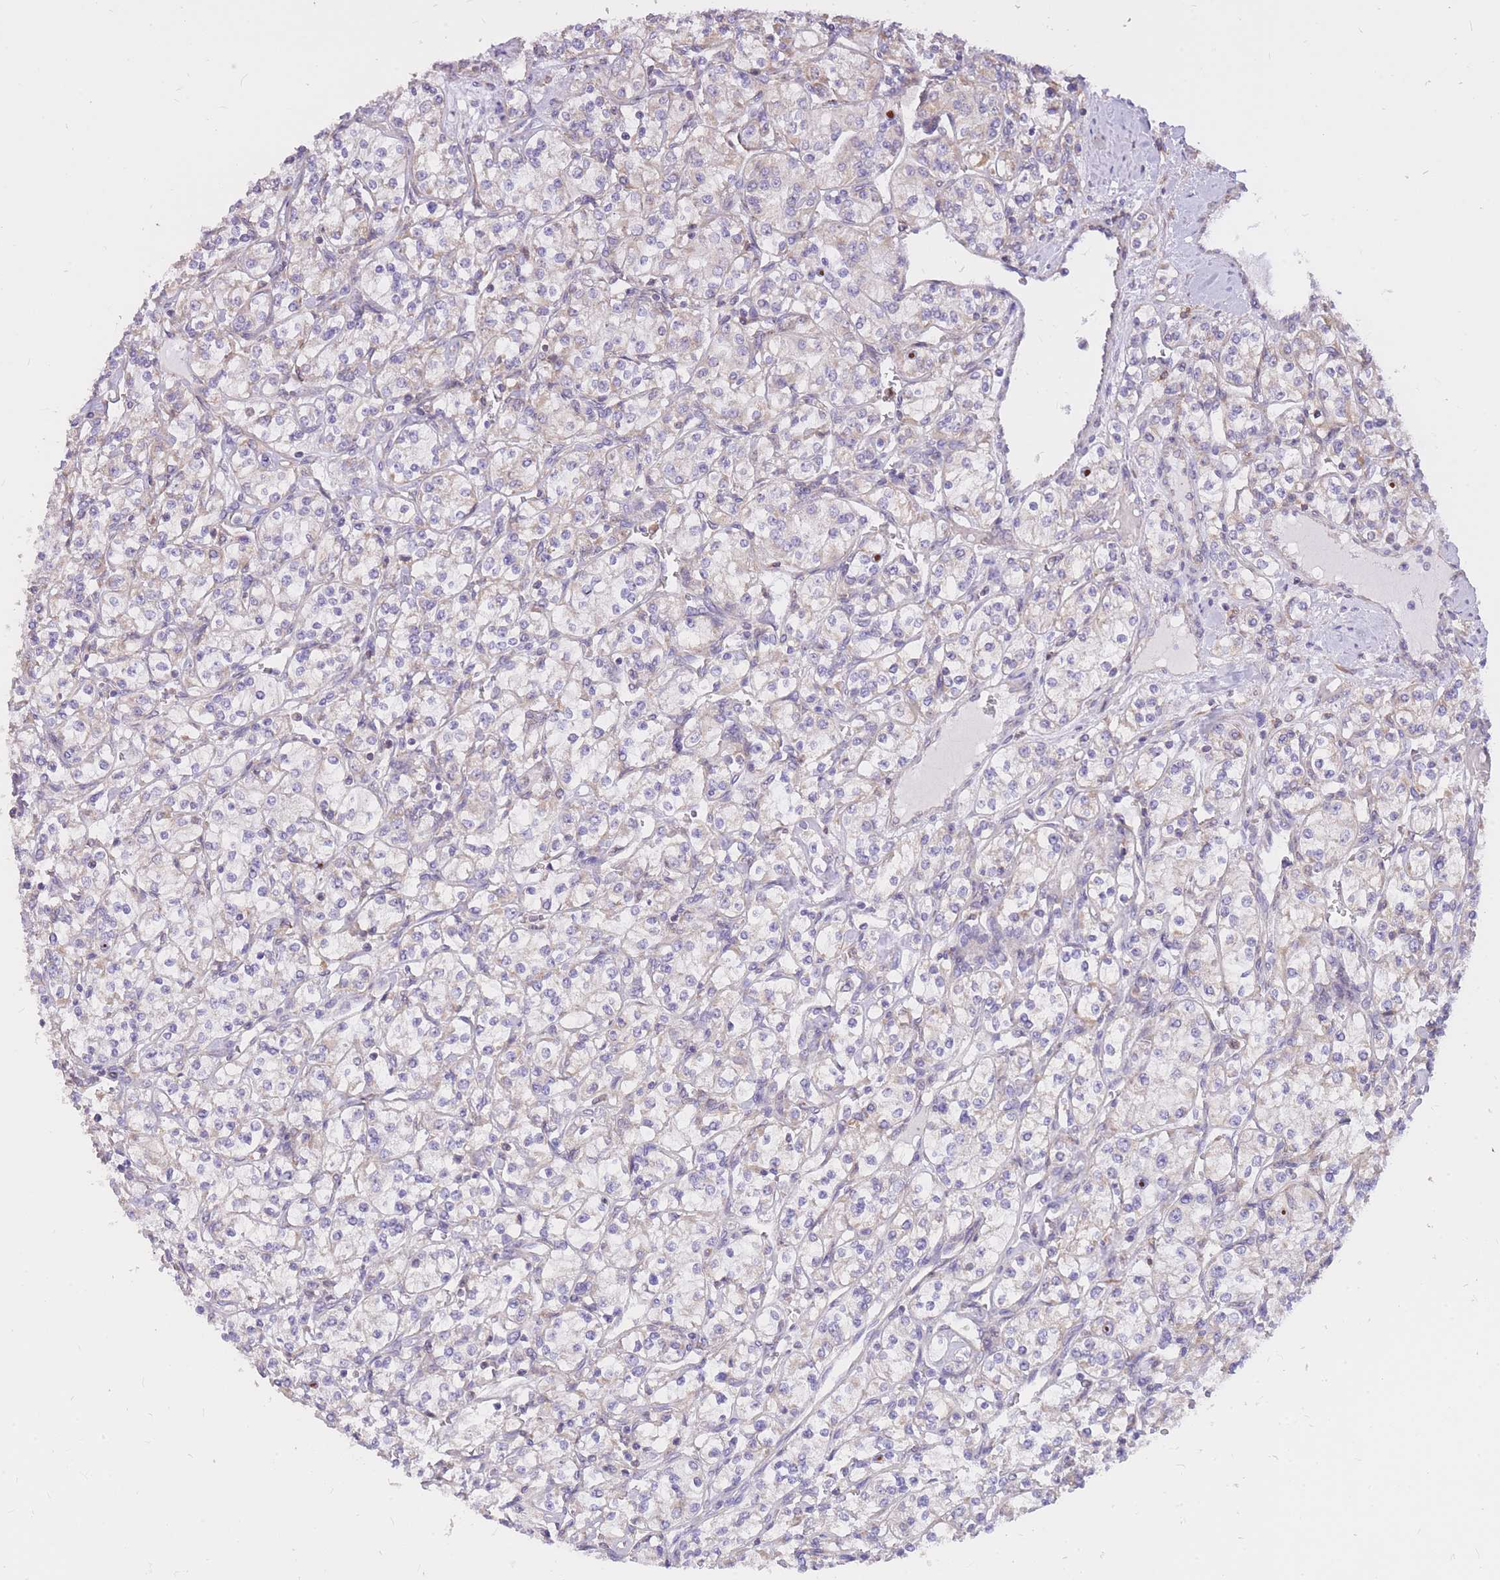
{"staining": {"intensity": "negative", "quantity": "none", "location": "none"}, "tissue": "renal cancer", "cell_type": "Tumor cells", "image_type": "cancer", "snomed": [{"axis": "morphology", "description": "Adenocarcinoma, NOS"}, {"axis": "topography", "description": "Kidney"}], "caption": "A photomicrograph of human renal cancer is negative for staining in tumor cells.", "gene": "TOPAZ1", "patient": {"sex": "male", "age": 77}}